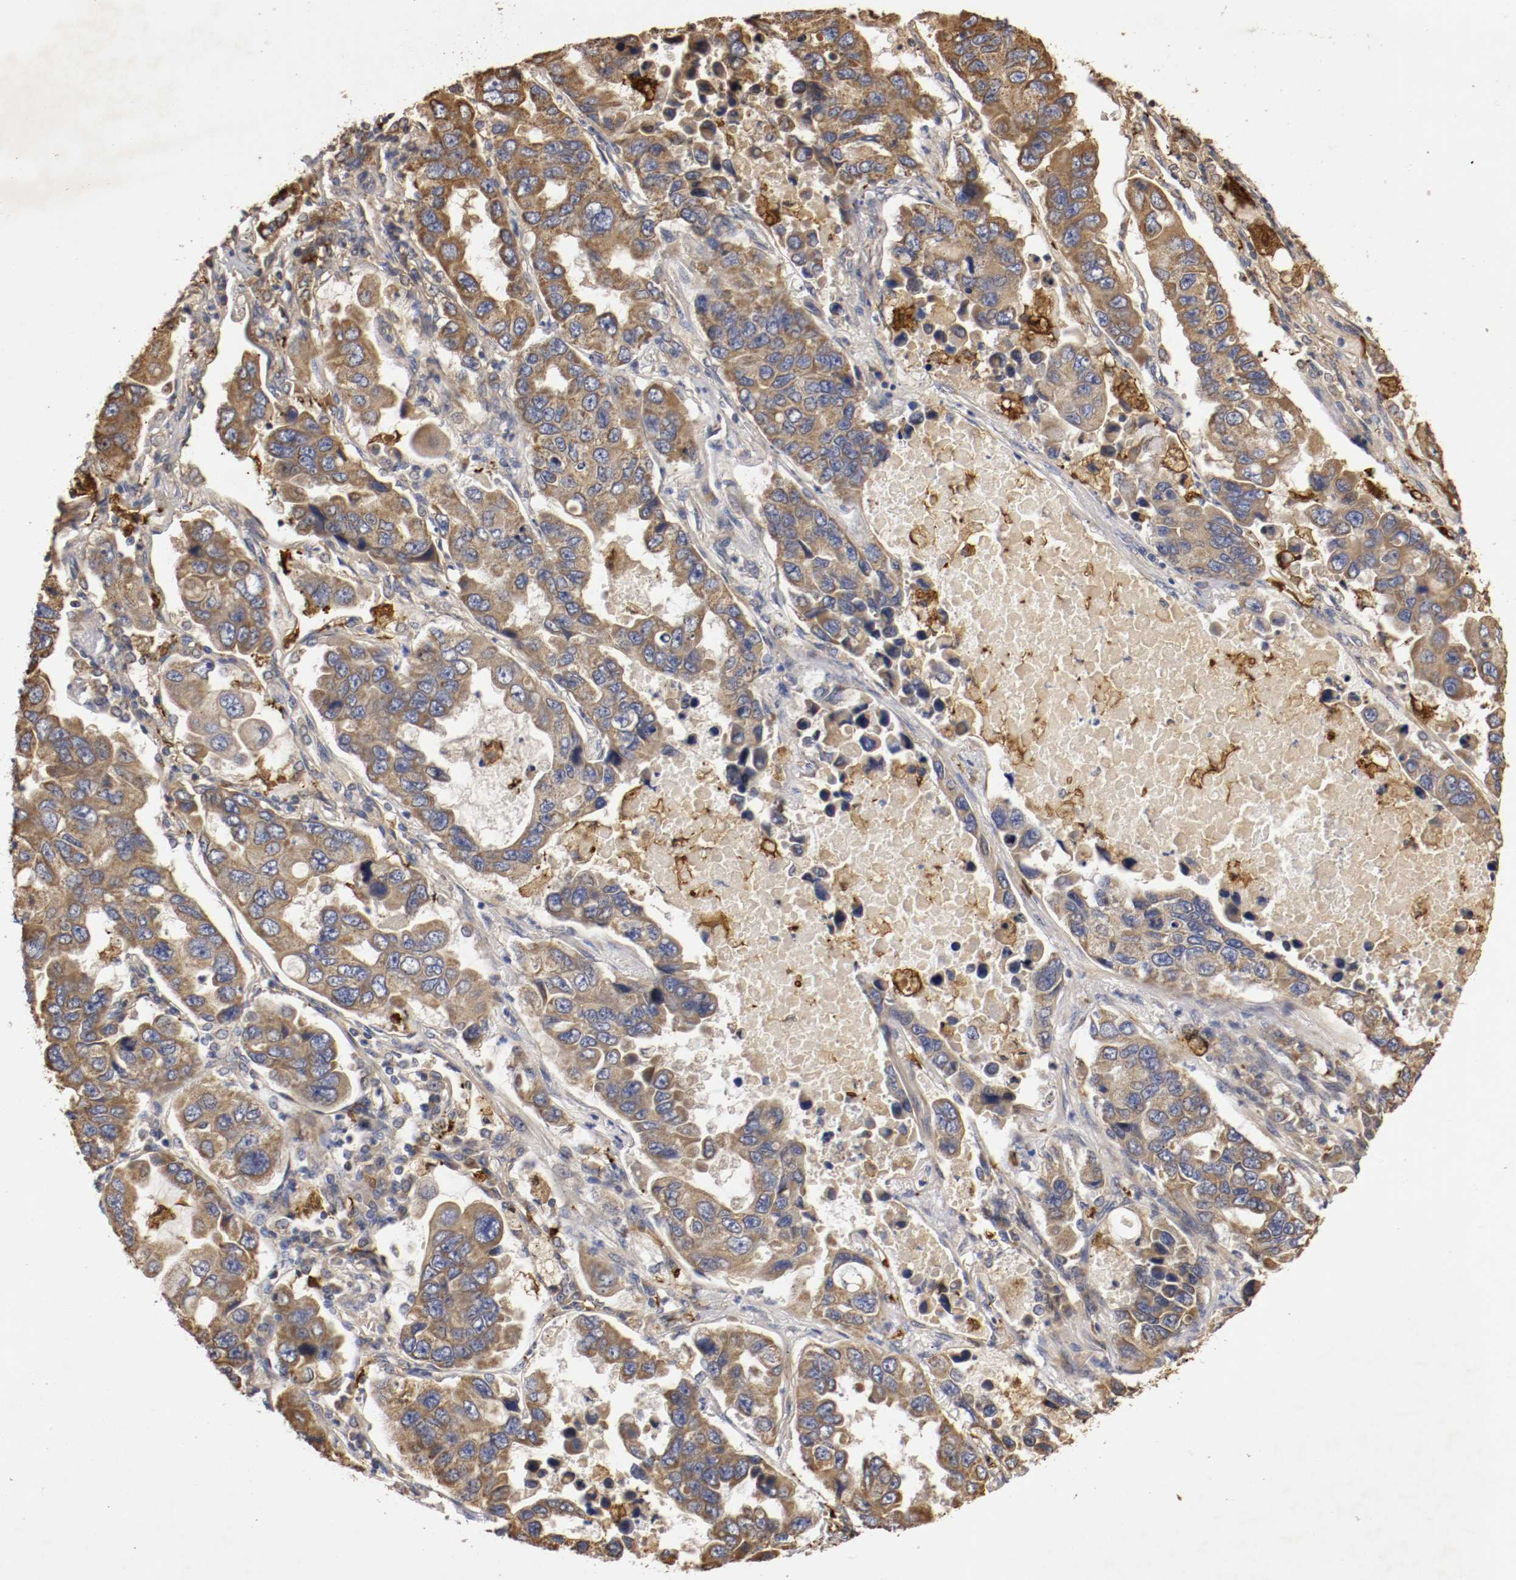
{"staining": {"intensity": "moderate", "quantity": ">75%", "location": "cytoplasmic/membranous"}, "tissue": "lung cancer", "cell_type": "Tumor cells", "image_type": "cancer", "snomed": [{"axis": "morphology", "description": "Adenocarcinoma, NOS"}, {"axis": "topography", "description": "Lung"}], "caption": "Moderate cytoplasmic/membranous staining is appreciated in approximately >75% of tumor cells in lung adenocarcinoma.", "gene": "VEZT", "patient": {"sex": "male", "age": 64}}